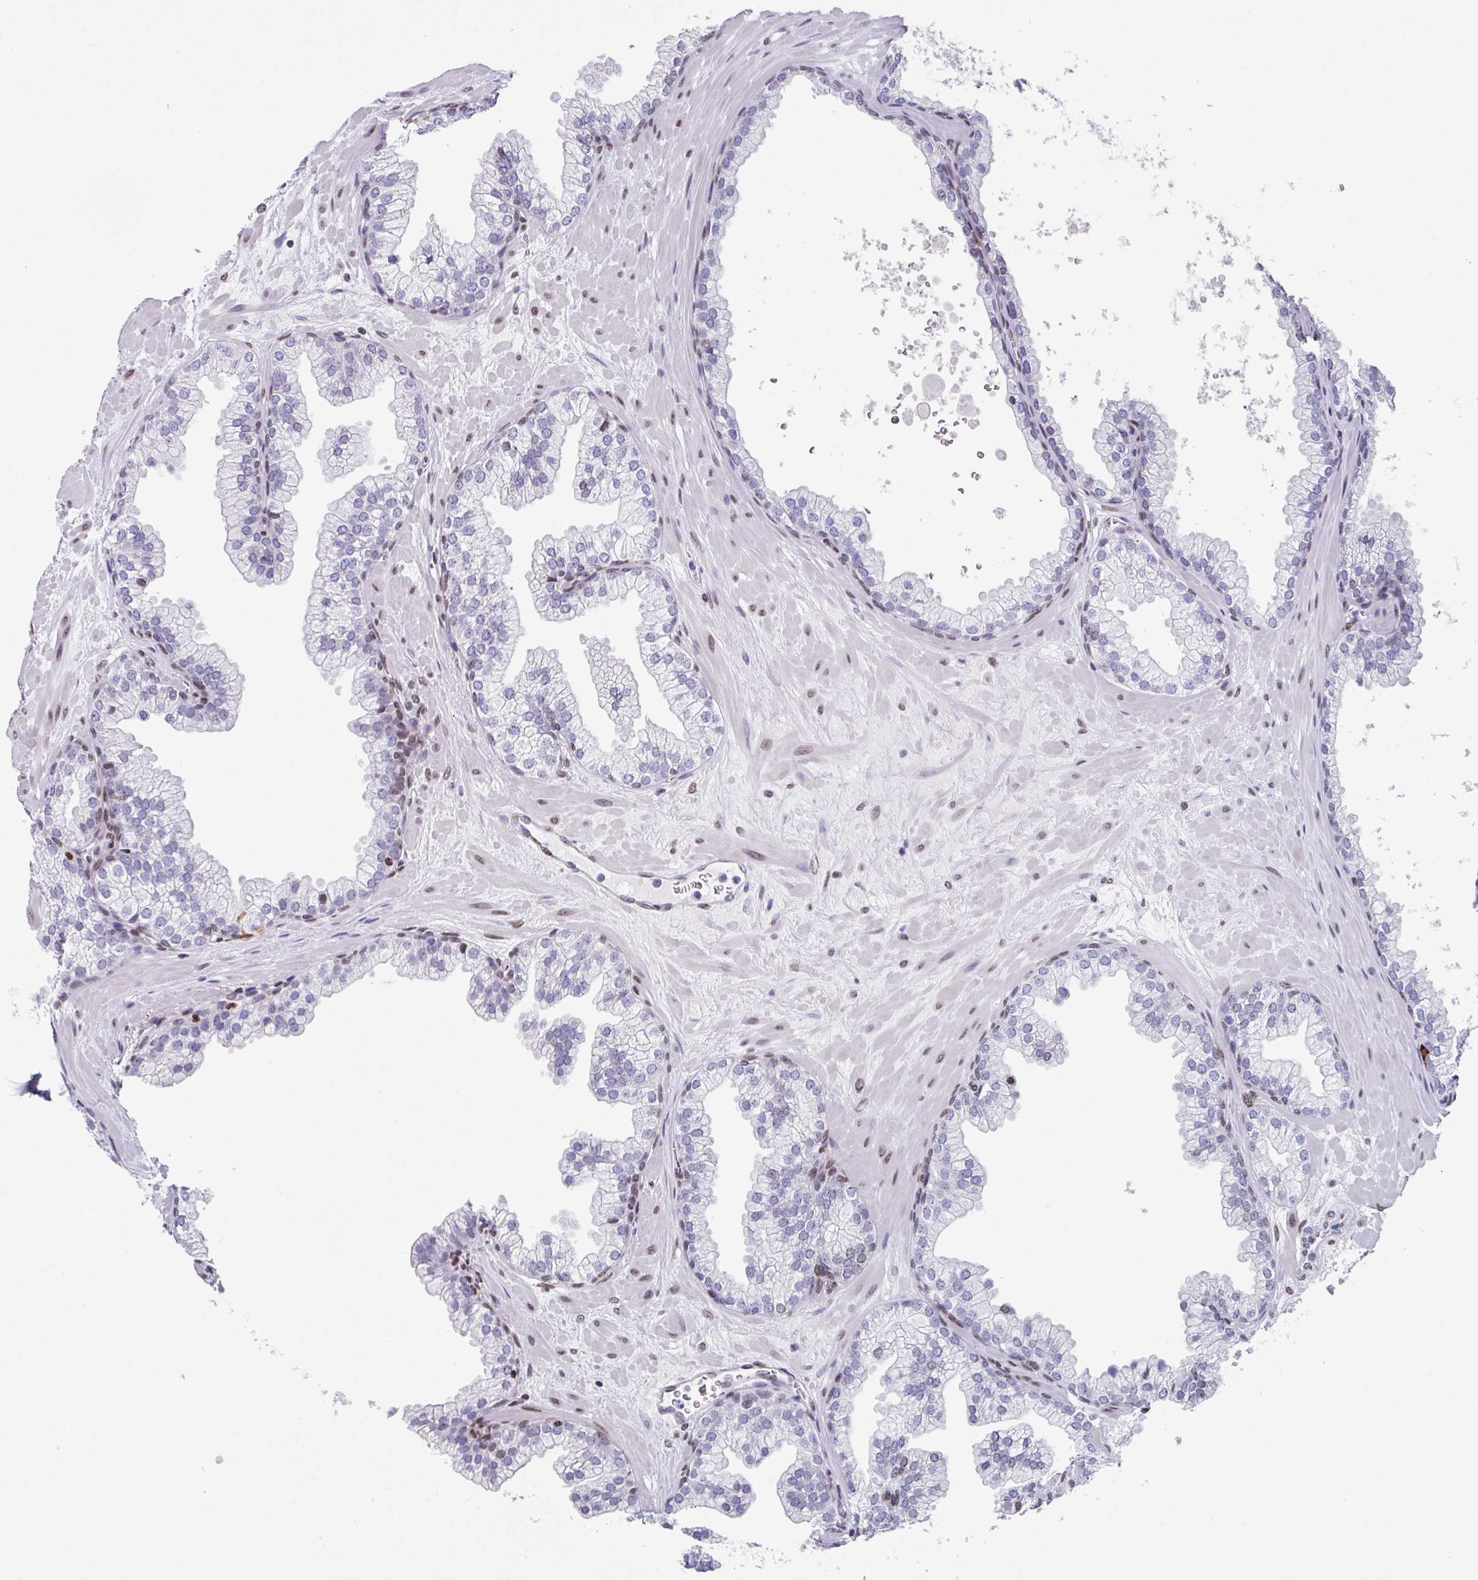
{"staining": {"intensity": "moderate", "quantity": "<25%", "location": "nuclear"}, "tissue": "prostate", "cell_type": "Glandular cells", "image_type": "normal", "snomed": [{"axis": "morphology", "description": "Normal tissue, NOS"}, {"axis": "topography", "description": "Prostate"}, {"axis": "topography", "description": "Peripheral nerve tissue"}], "caption": "The histopathology image displays immunohistochemical staining of unremarkable prostate. There is moderate nuclear positivity is appreciated in approximately <25% of glandular cells.", "gene": "TCF3", "patient": {"sex": "male", "age": 61}}